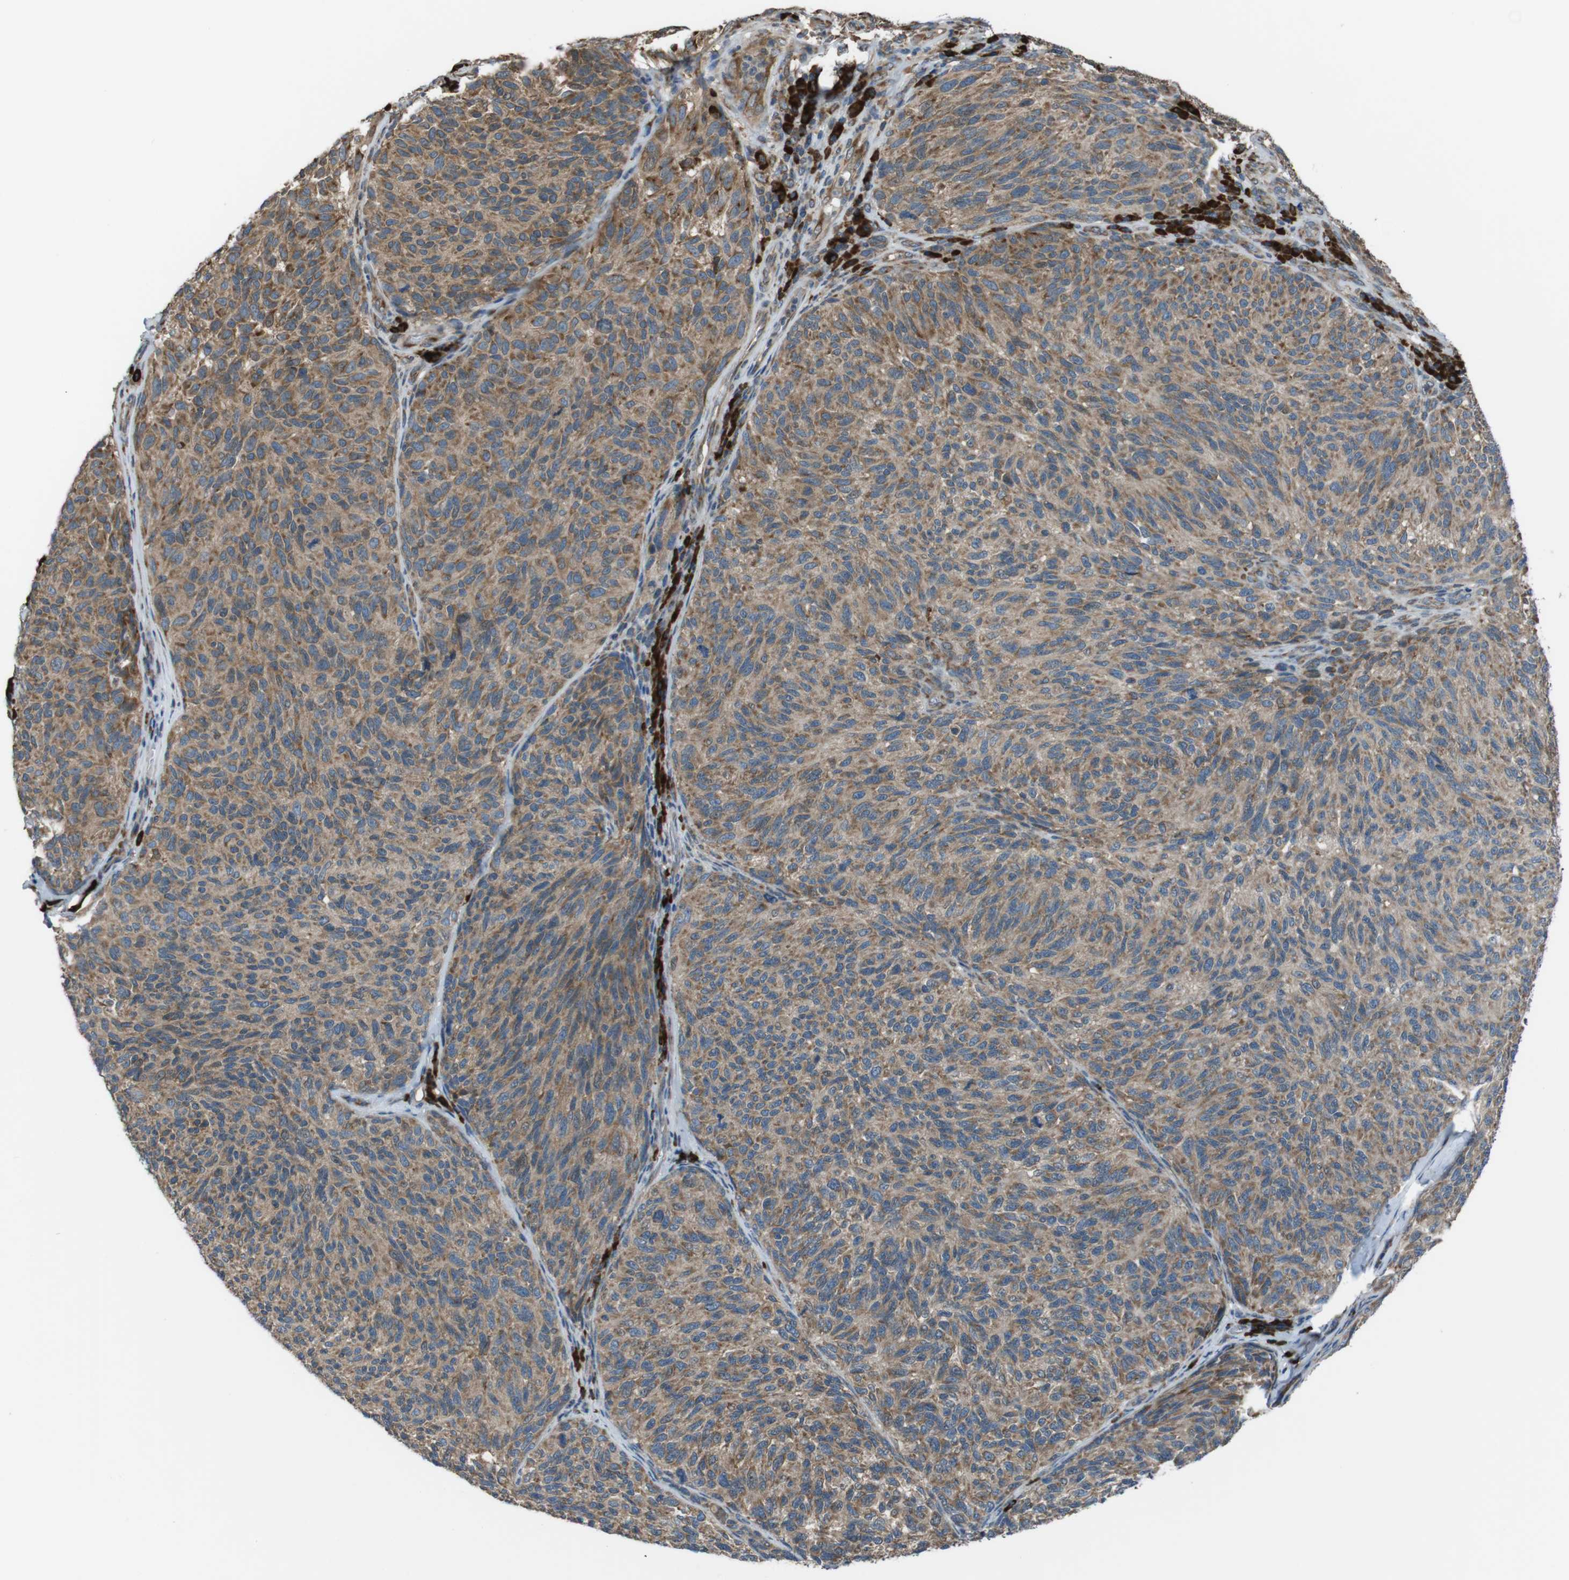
{"staining": {"intensity": "moderate", "quantity": ">75%", "location": "cytoplasmic/membranous"}, "tissue": "melanoma", "cell_type": "Tumor cells", "image_type": "cancer", "snomed": [{"axis": "morphology", "description": "Malignant melanoma, NOS"}, {"axis": "topography", "description": "Skin"}], "caption": "Moderate cytoplasmic/membranous expression is identified in about >75% of tumor cells in melanoma. (Brightfield microscopy of DAB IHC at high magnification).", "gene": "SSR3", "patient": {"sex": "female", "age": 73}}